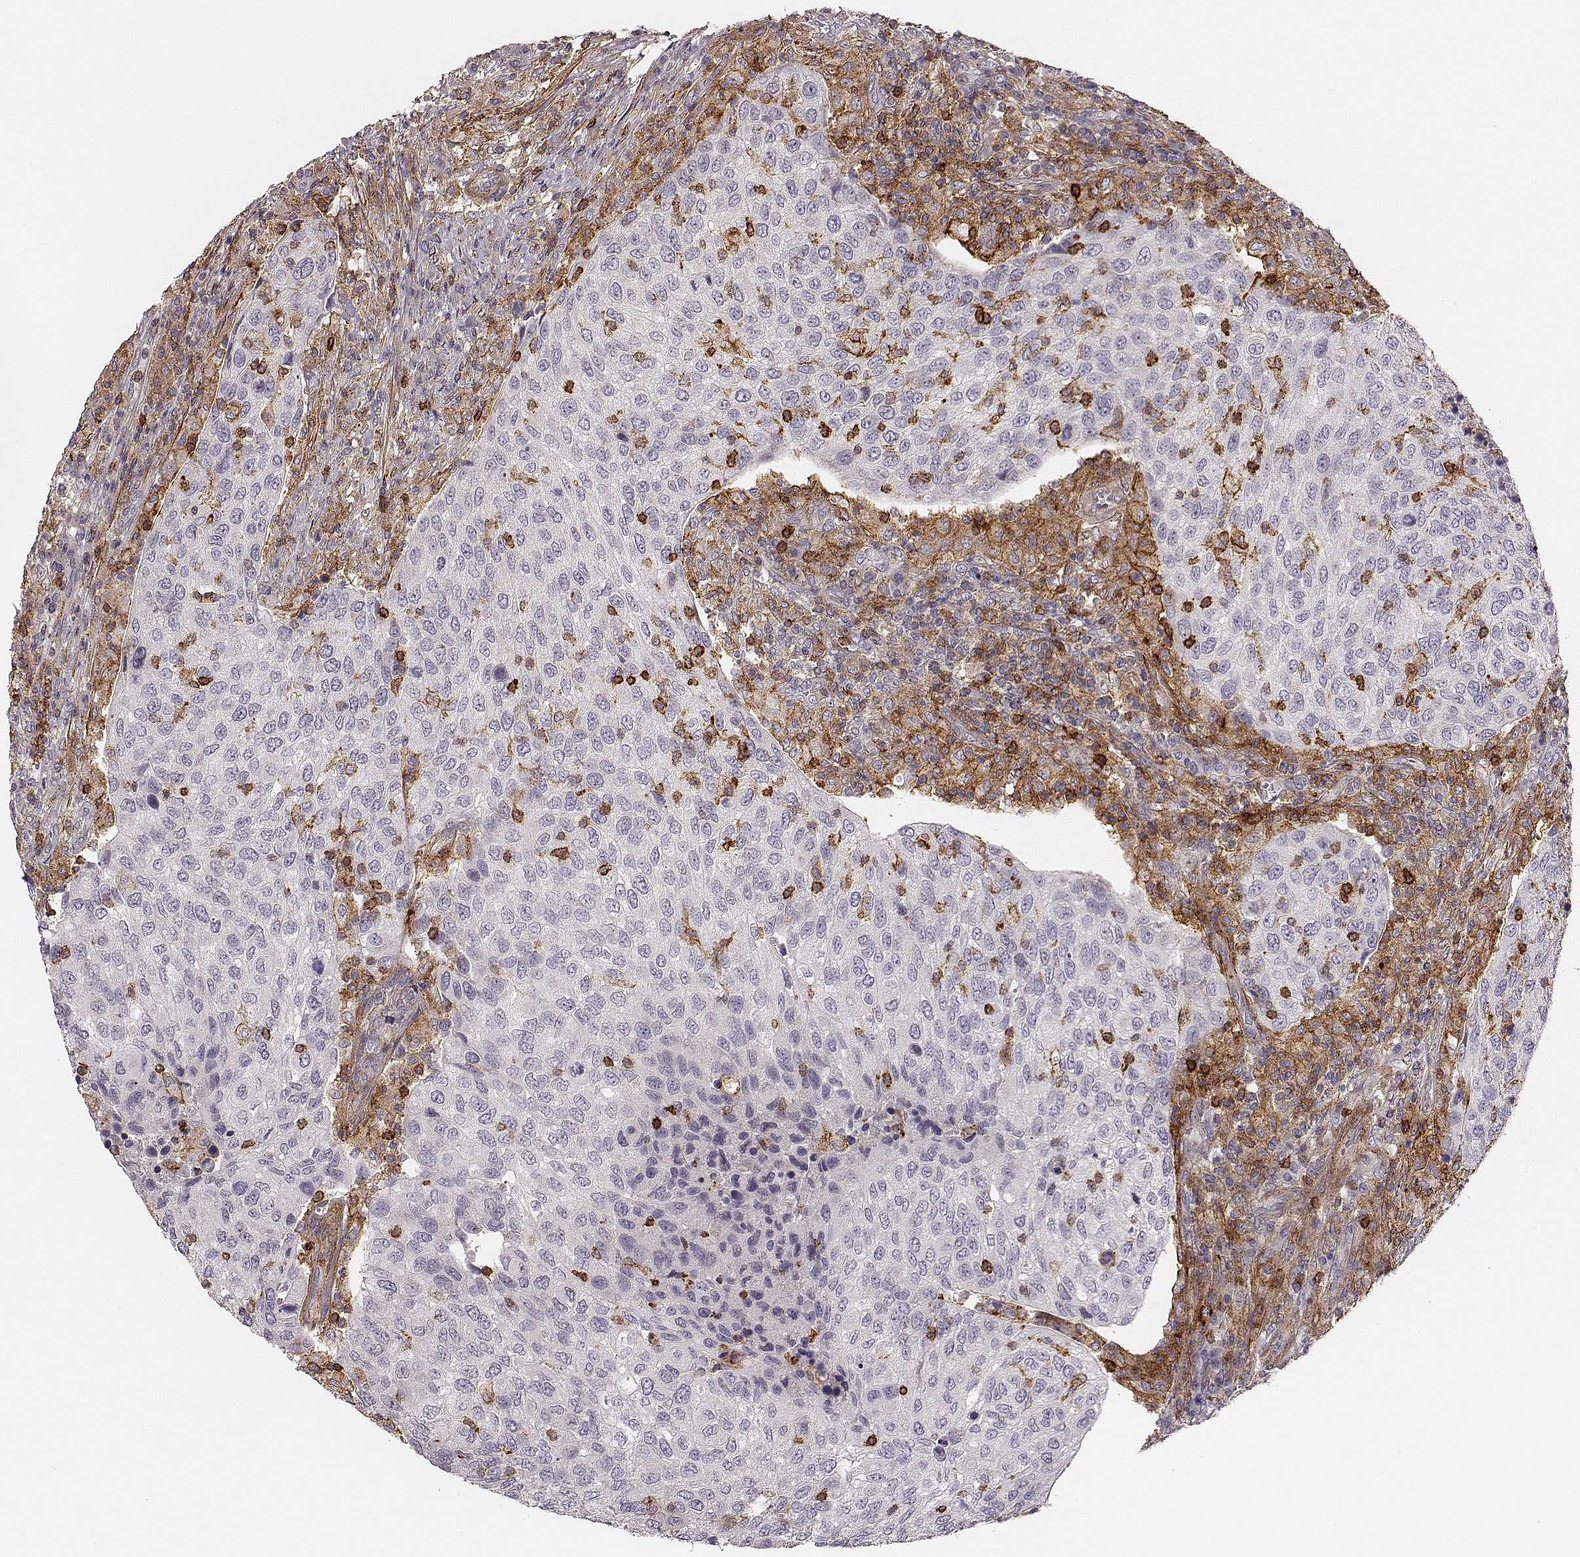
{"staining": {"intensity": "negative", "quantity": "none", "location": "none"}, "tissue": "urothelial cancer", "cell_type": "Tumor cells", "image_type": "cancer", "snomed": [{"axis": "morphology", "description": "Urothelial carcinoma, High grade"}, {"axis": "topography", "description": "Urinary bladder"}], "caption": "High-grade urothelial carcinoma was stained to show a protein in brown. There is no significant staining in tumor cells.", "gene": "ZYX", "patient": {"sex": "female", "age": 78}}